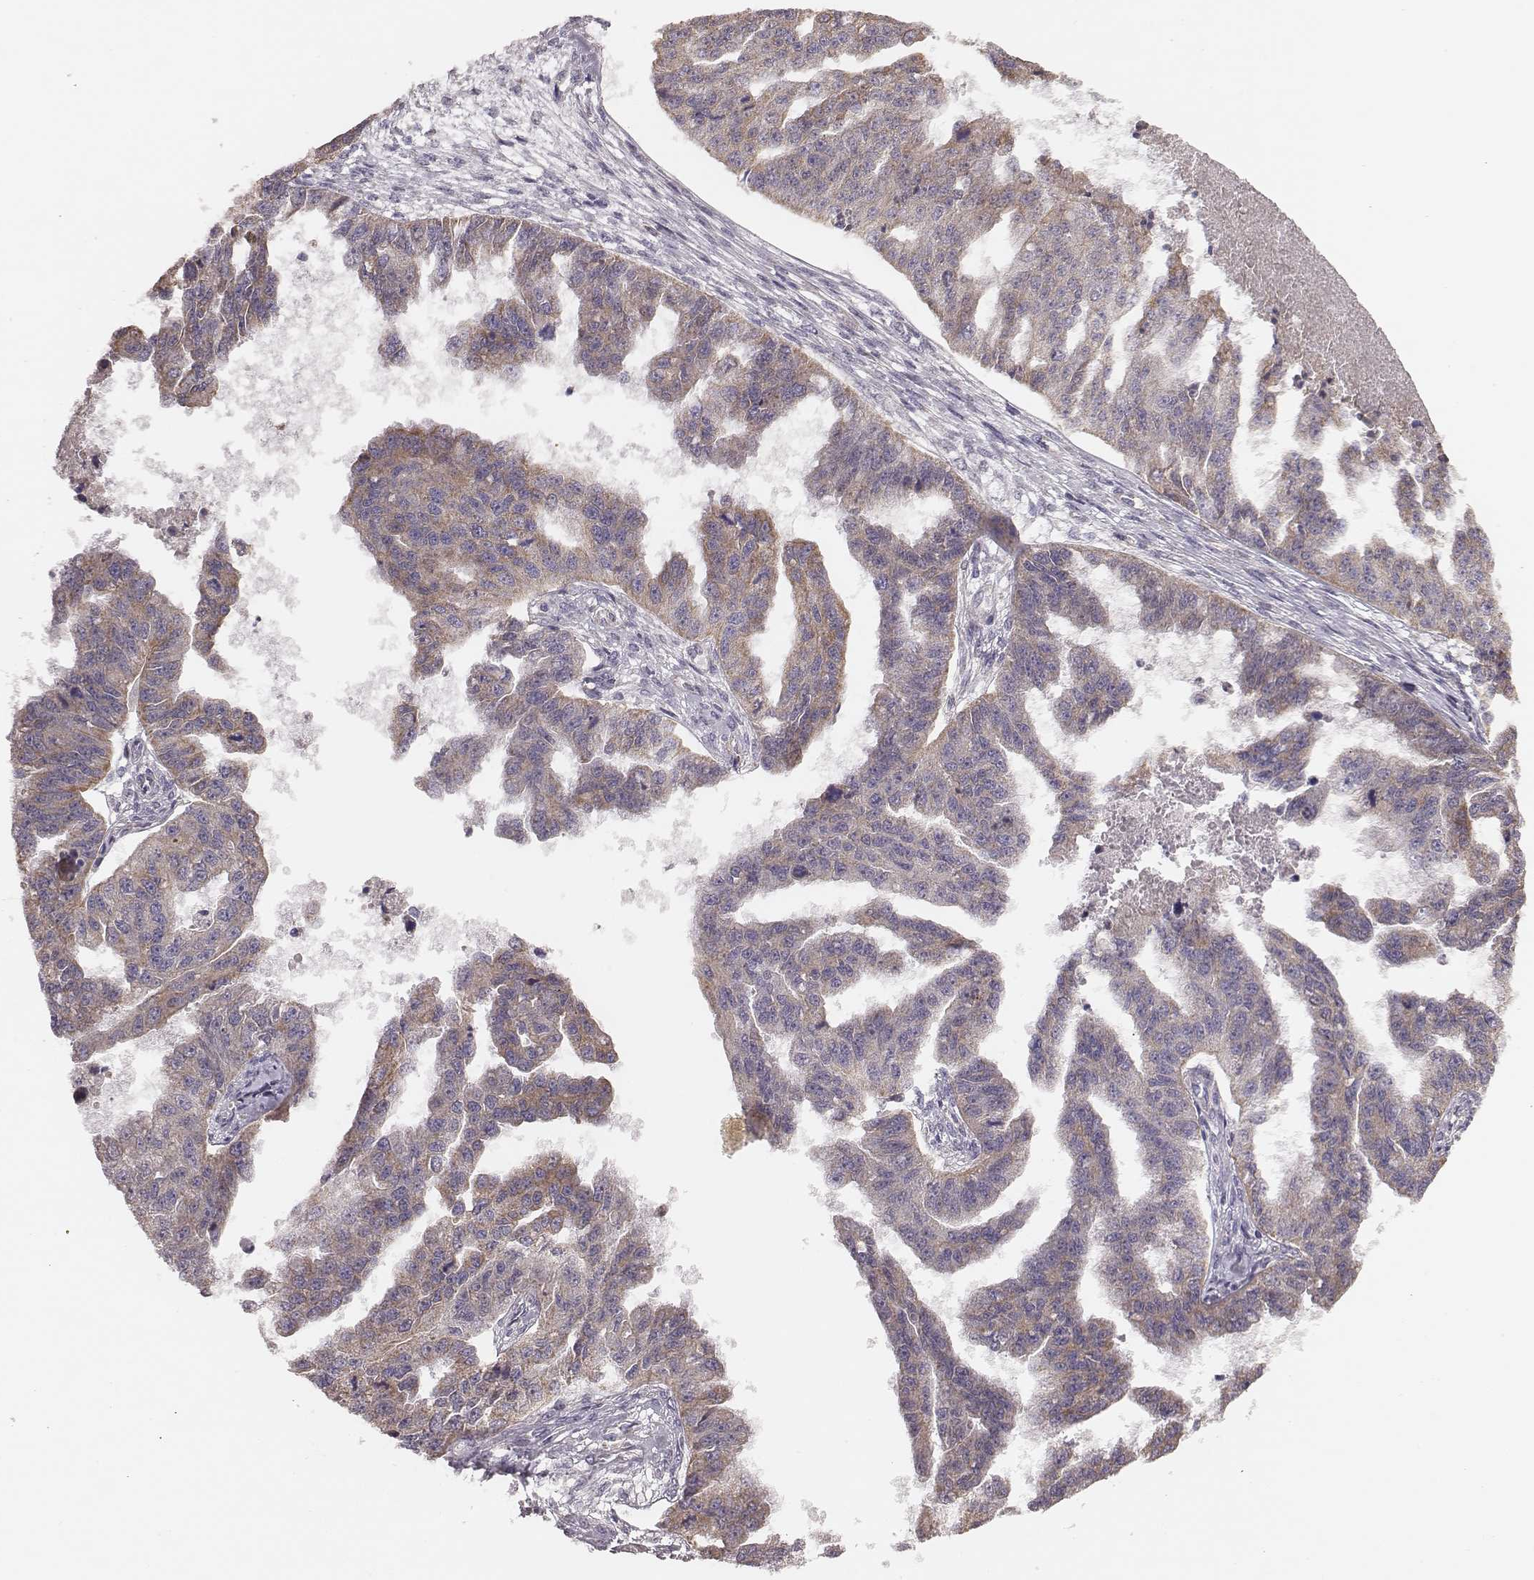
{"staining": {"intensity": "weak", "quantity": "25%-75%", "location": "cytoplasmic/membranous"}, "tissue": "ovarian cancer", "cell_type": "Tumor cells", "image_type": "cancer", "snomed": [{"axis": "morphology", "description": "Cystadenocarcinoma, serous, NOS"}, {"axis": "topography", "description": "Ovary"}], "caption": "Ovarian serous cystadenocarcinoma tissue reveals weak cytoplasmic/membranous staining in approximately 25%-75% of tumor cells, visualized by immunohistochemistry.", "gene": "HAVCR1", "patient": {"sex": "female", "age": 58}}